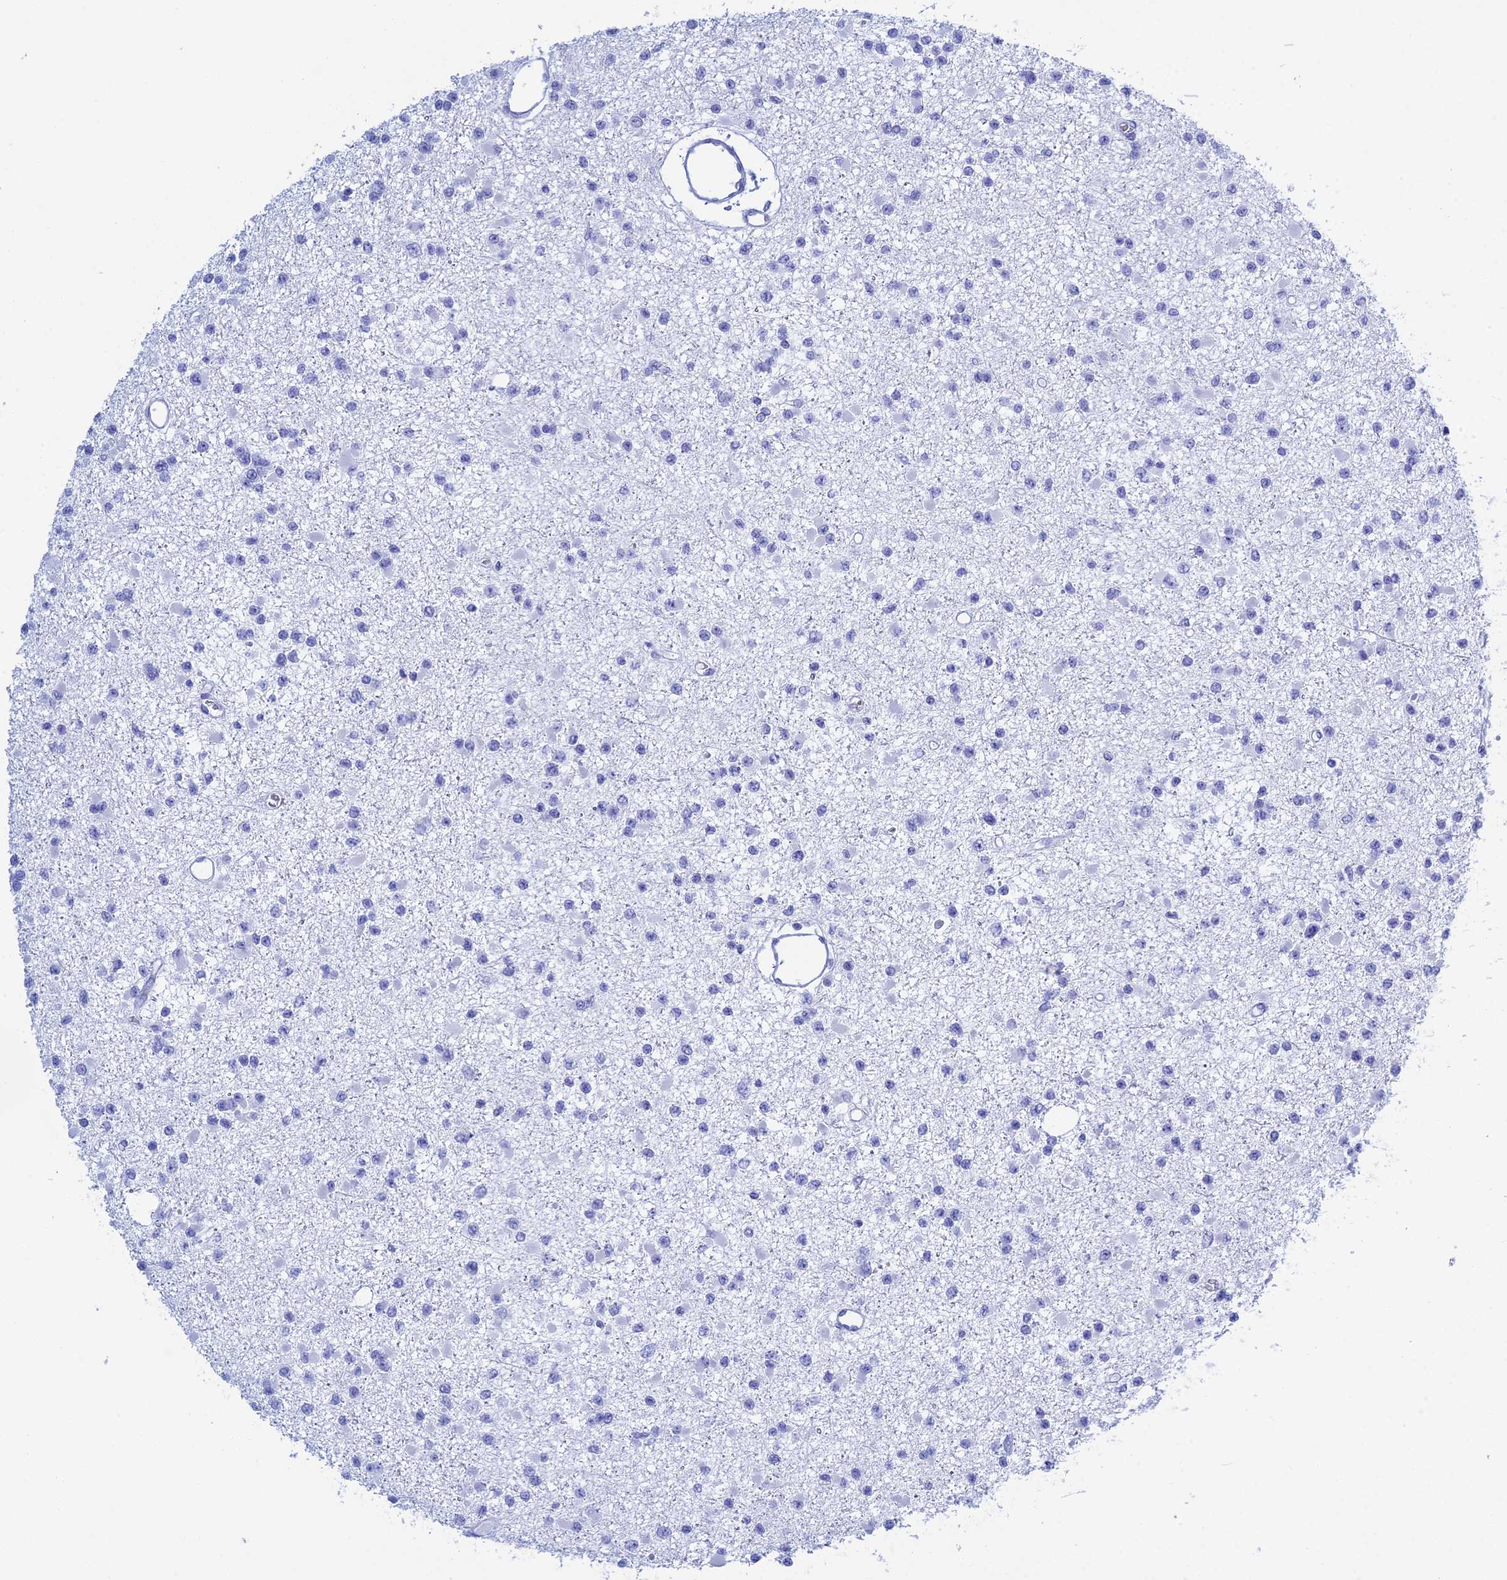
{"staining": {"intensity": "negative", "quantity": "none", "location": "none"}, "tissue": "glioma", "cell_type": "Tumor cells", "image_type": "cancer", "snomed": [{"axis": "morphology", "description": "Glioma, malignant, Low grade"}, {"axis": "topography", "description": "Brain"}], "caption": "Immunohistochemistry (IHC) photomicrograph of human malignant glioma (low-grade) stained for a protein (brown), which exhibits no positivity in tumor cells.", "gene": "TEX101", "patient": {"sex": "female", "age": 22}}